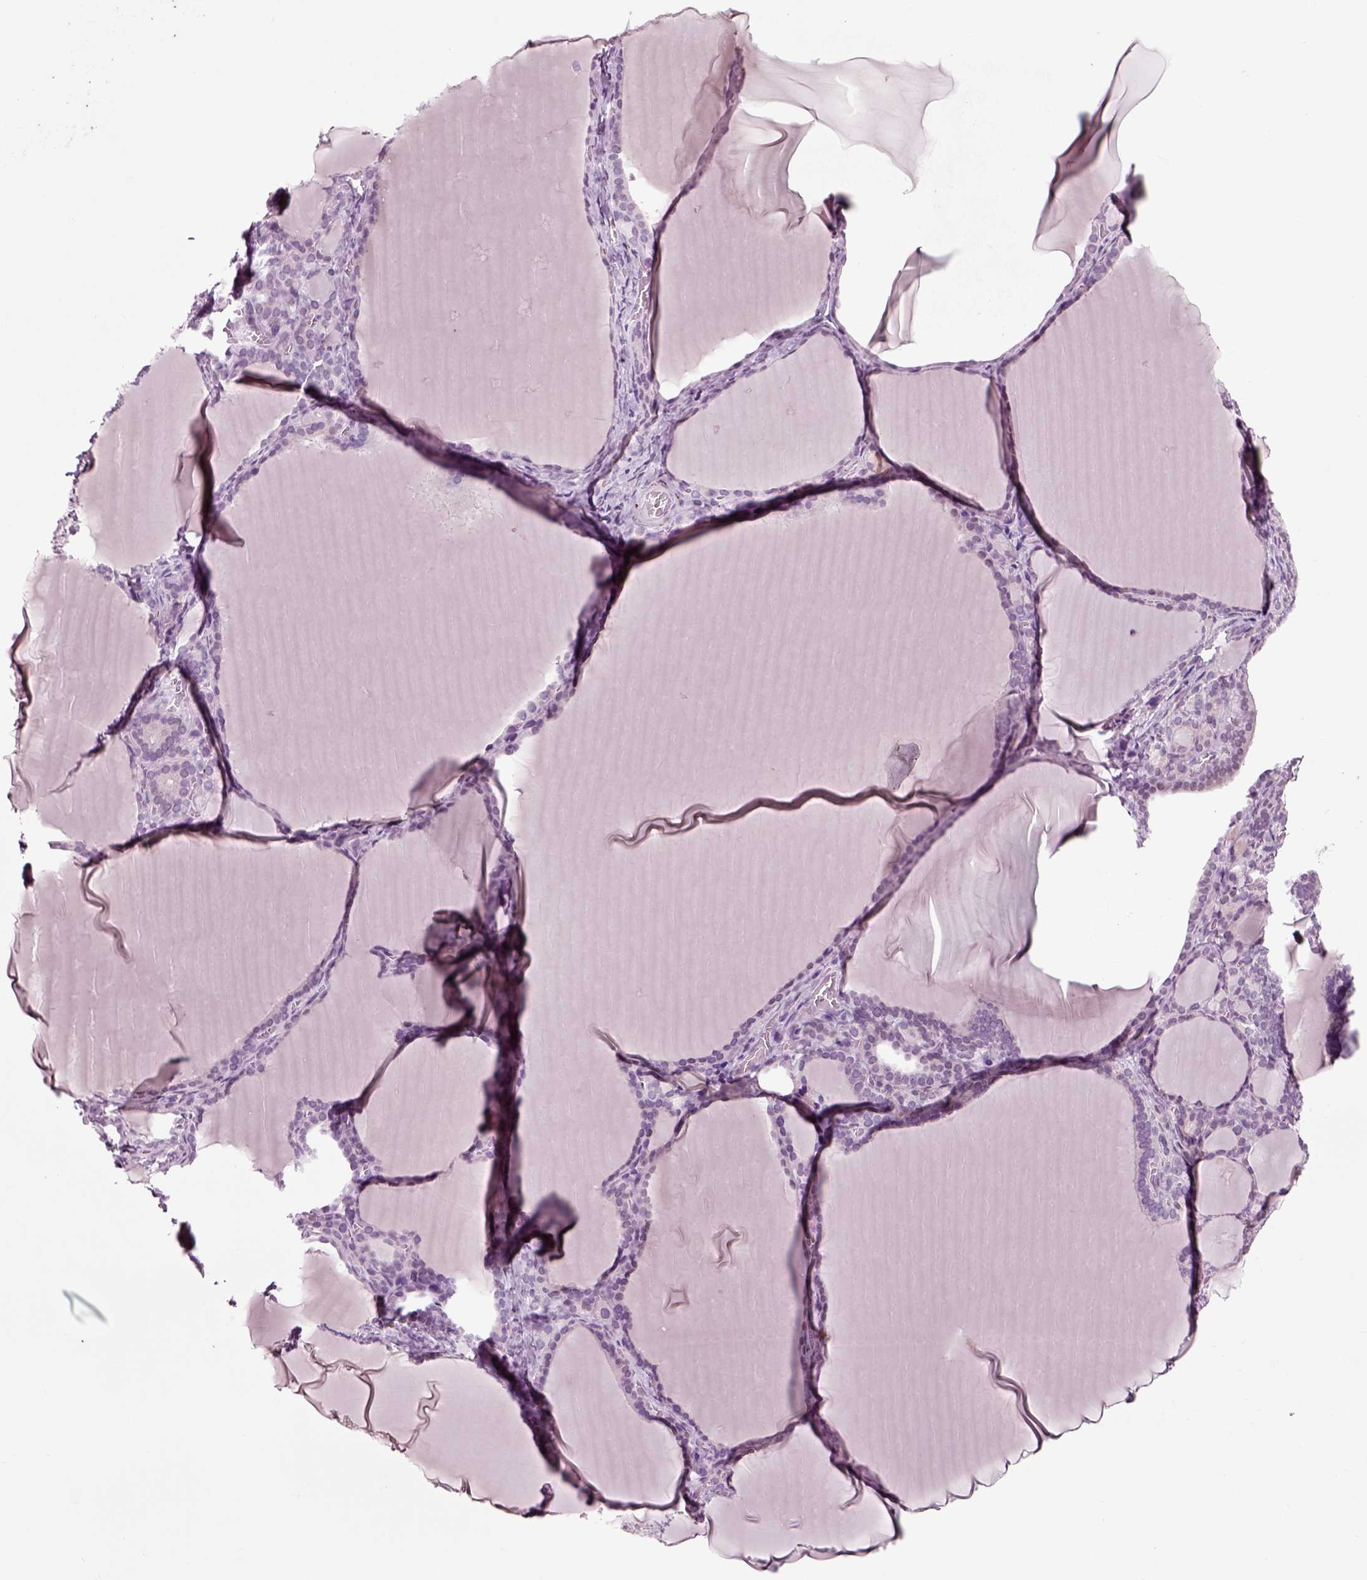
{"staining": {"intensity": "negative", "quantity": "none", "location": "none"}, "tissue": "thyroid gland", "cell_type": "Glandular cells", "image_type": "normal", "snomed": [{"axis": "morphology", "description": "Normal tissue, NOS"}, {"axis": "morphology", "description": "Hyperplasia, NOS"}, {"axis": "topography", "description": "Thyroid gland"}], "caption": "Protein analysis of benign thyroid gland shows no significant staining in glandular cells.", "gene": "CHGB", "patient": {"sex": "female", "age": 27}}